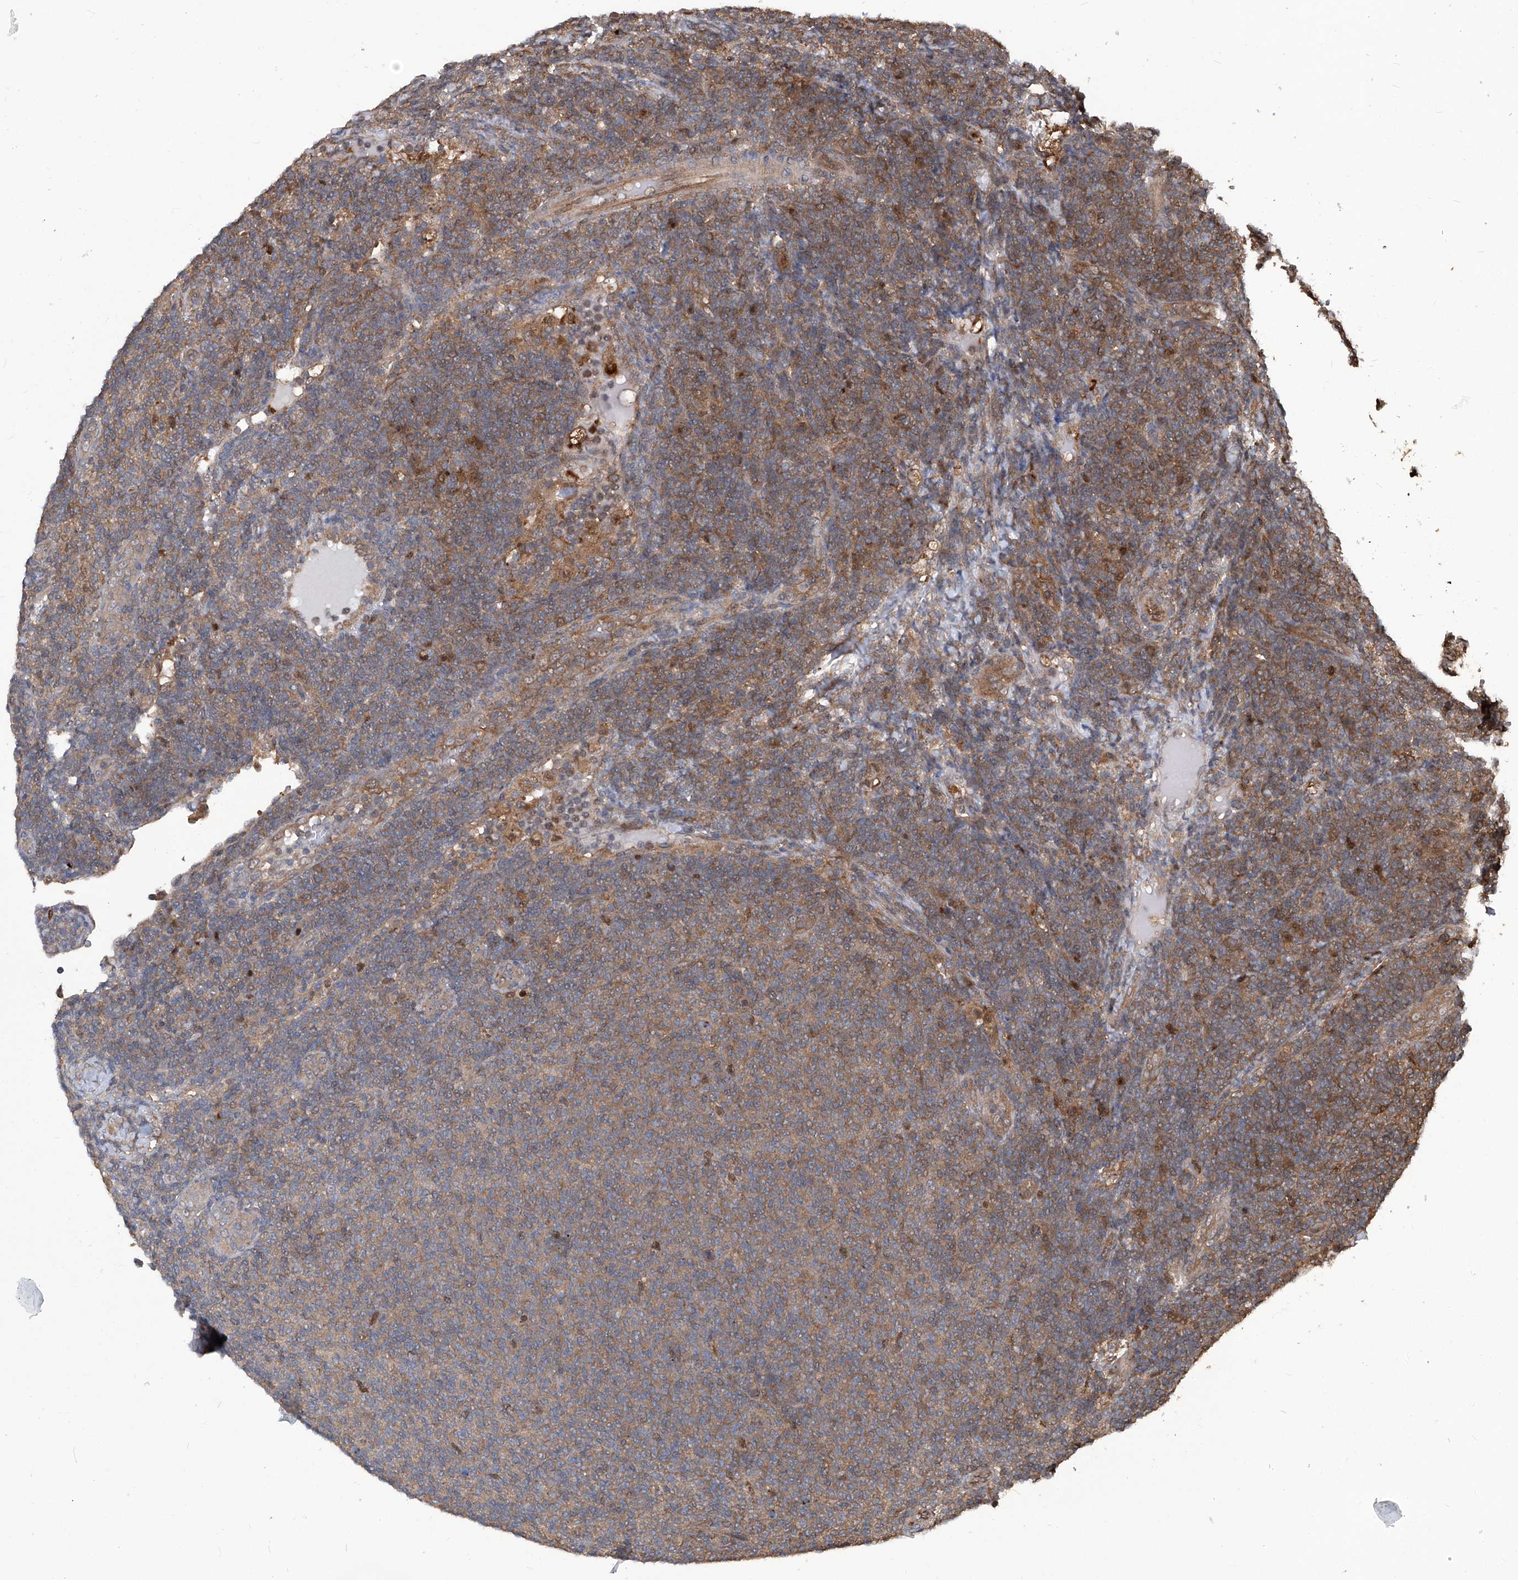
{"staining": {"intensity": "weak", "quantity": "<25%", "location": "cytoplasmic/membranous"}, "tissue": "lymphoma", "cell_type": "Tumor cells", "image_type": "cancer", "snomed": [{"axis": "morphology", "description": "Malignant lymphoma, non-Hodgkin's type, Low grade"}, {"axis": "topography", "description": "Lymph node"}], "caption": "This is an IHC micrograph of human malignant lymphoma, non-Hodgkin's type (low-grade). There is no staining in tumor cells.", "gene": "PSMB1", "patient": {"sex": "male", "age": 66}}